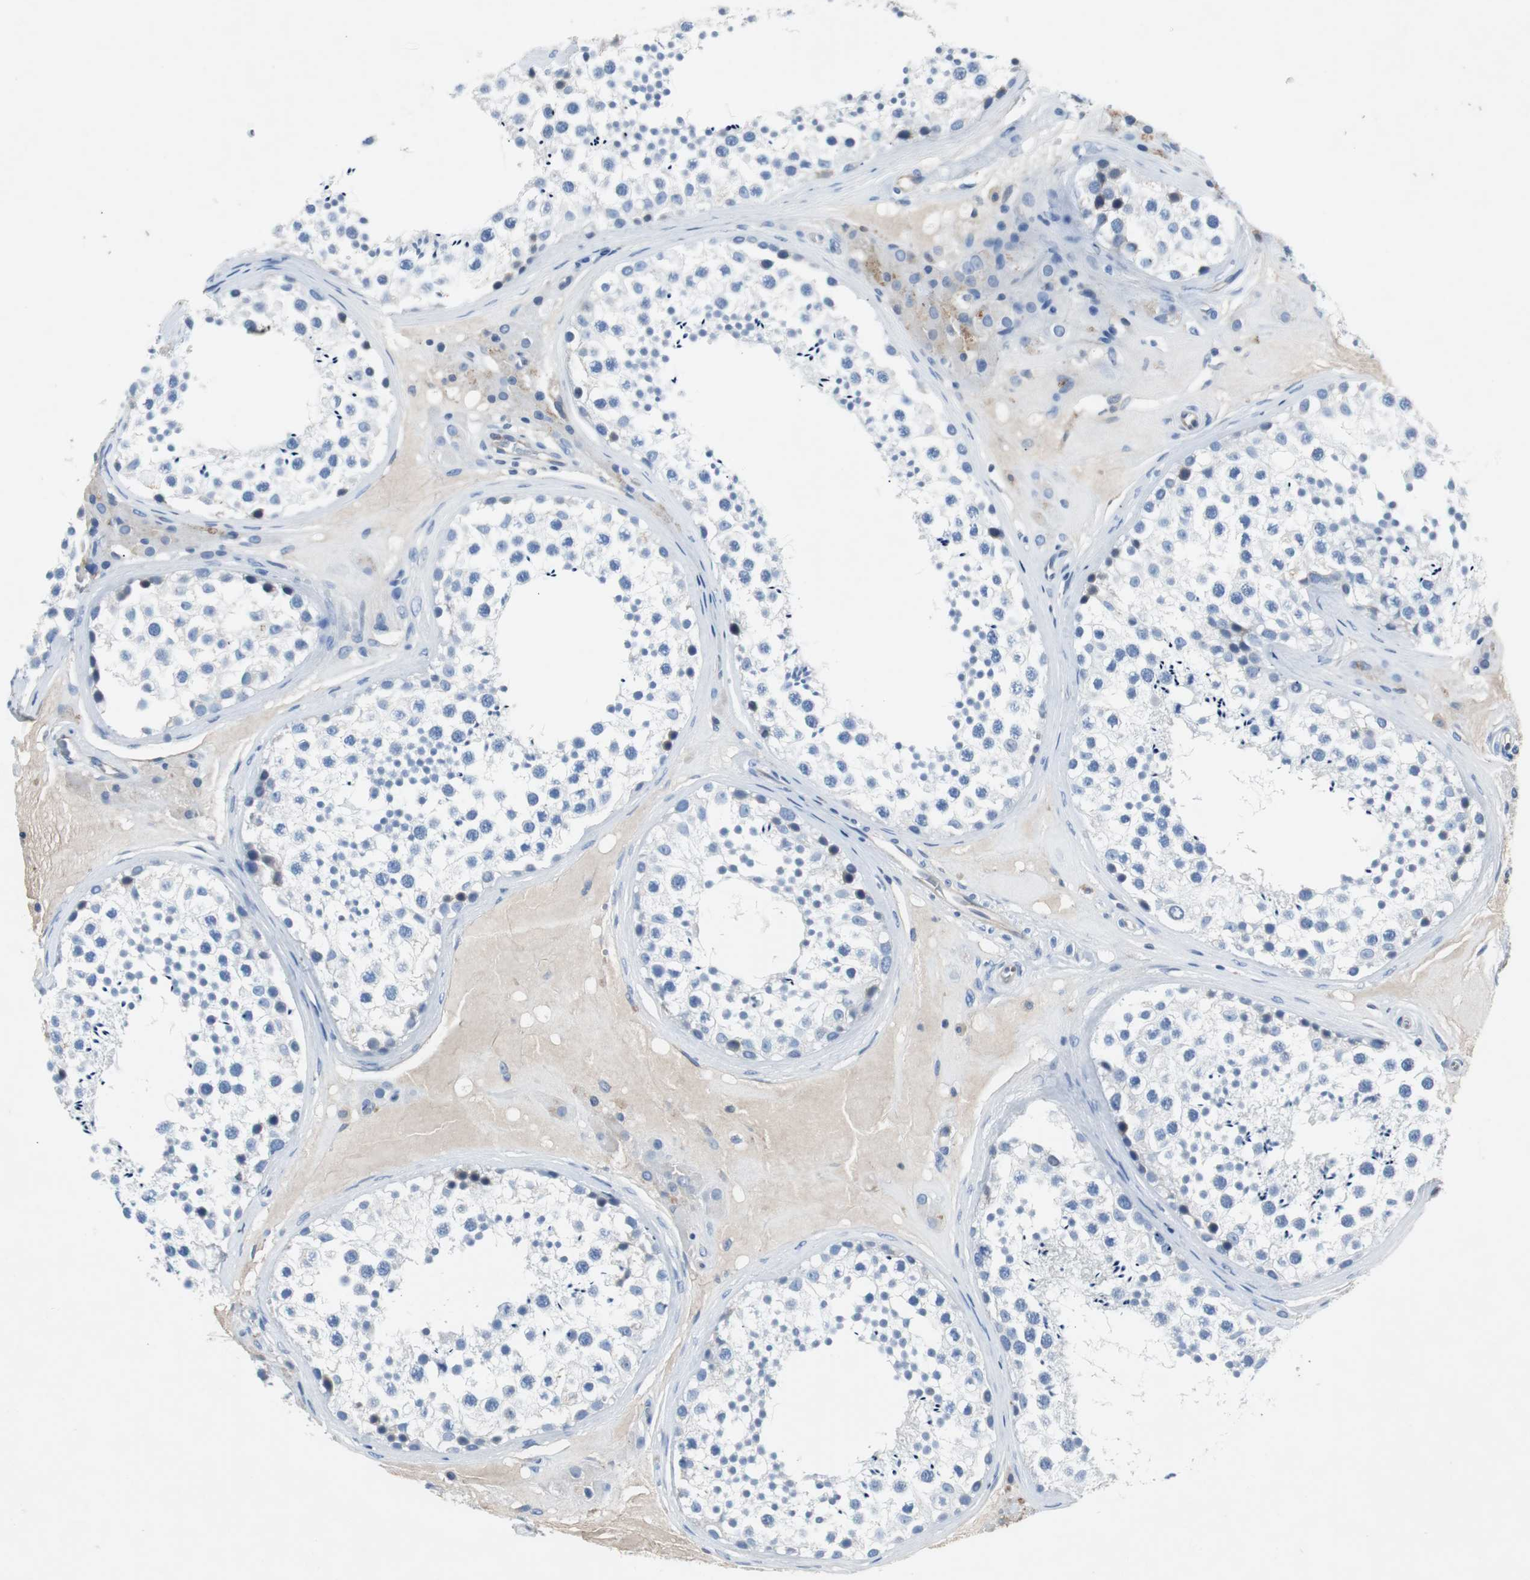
{"staining": {"intensity": "negative", "quantity": "none", "location": "none"}, "tissue": "testis", "cell_type": "Cells in seminiferous ducts", "image_type": "normal", "snomed": [{"axis": "morphology", "description": "Normal tissue, NOS"}, {"axis": "topography", "description": "Testis"}], "caption": "The image reveals no staining of cells in seminiferous ducts in benign testis.", "gene": "EEF2K", "patient": {"sex": "male", "age": 46}}